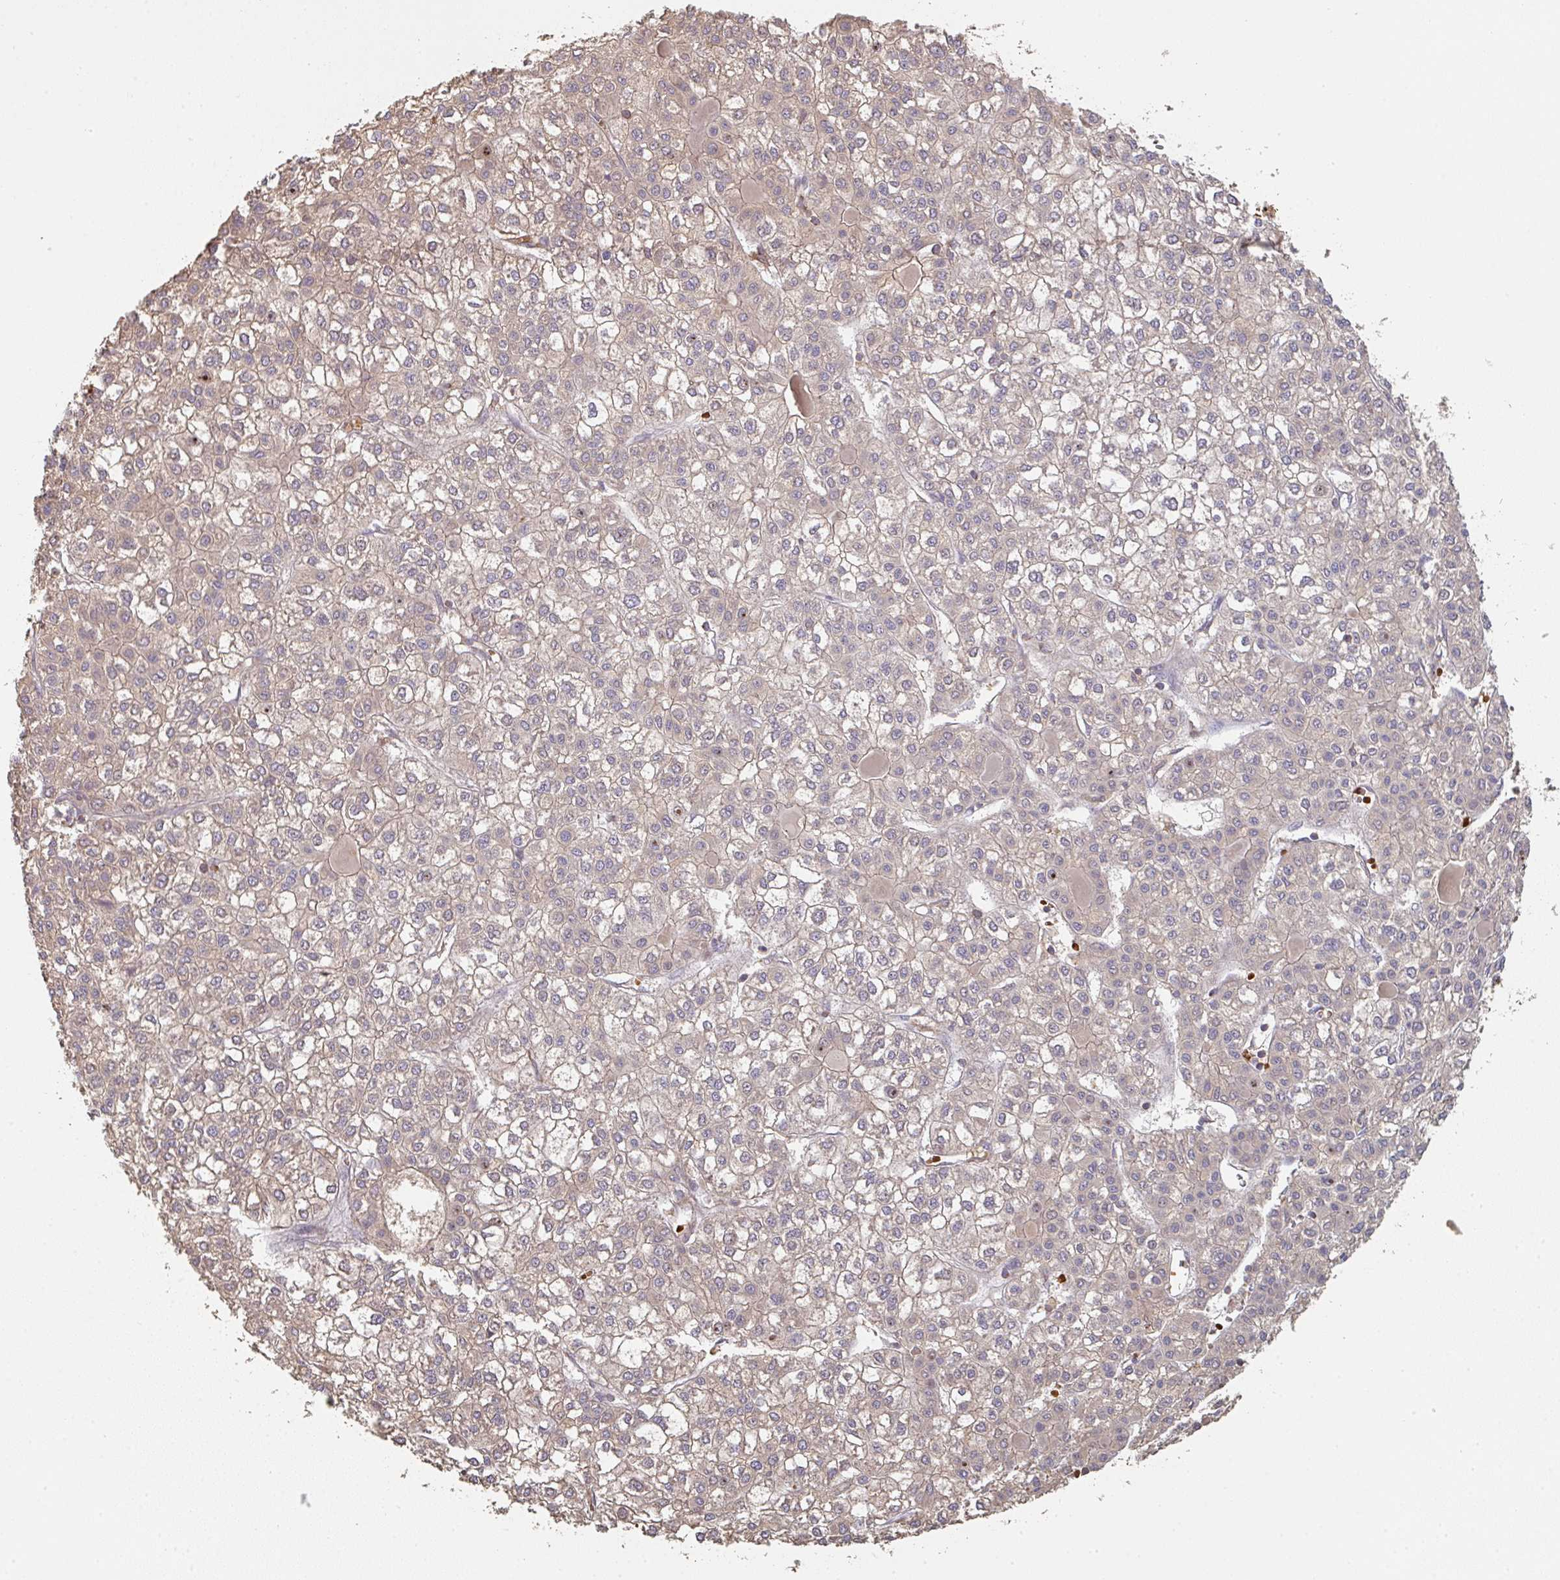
{"staining": {"intensity": "weak", "quantity": "25%-75%", "location": "cytoplasmic/membranous"}, "tissue": "liver cancer", "cell_type": "Tumor cells", "image_type": "cancer", "snomed": [{"axis": "morphology", "description": "Carcinoma, Hepatocellular, NOS"}, {"axis": "topography", "description": "Liver"}], "caption": "Immunohistochemistry of human liver cancer reveals low levels of weak cytoplasmic/membranous staining in approximately 25%-75% of tumor cells. (DAB = brown stain, brightfield microscopy at high magnification).", "gene": "POLG", "patient": {"sex": "female", "age": 43}}